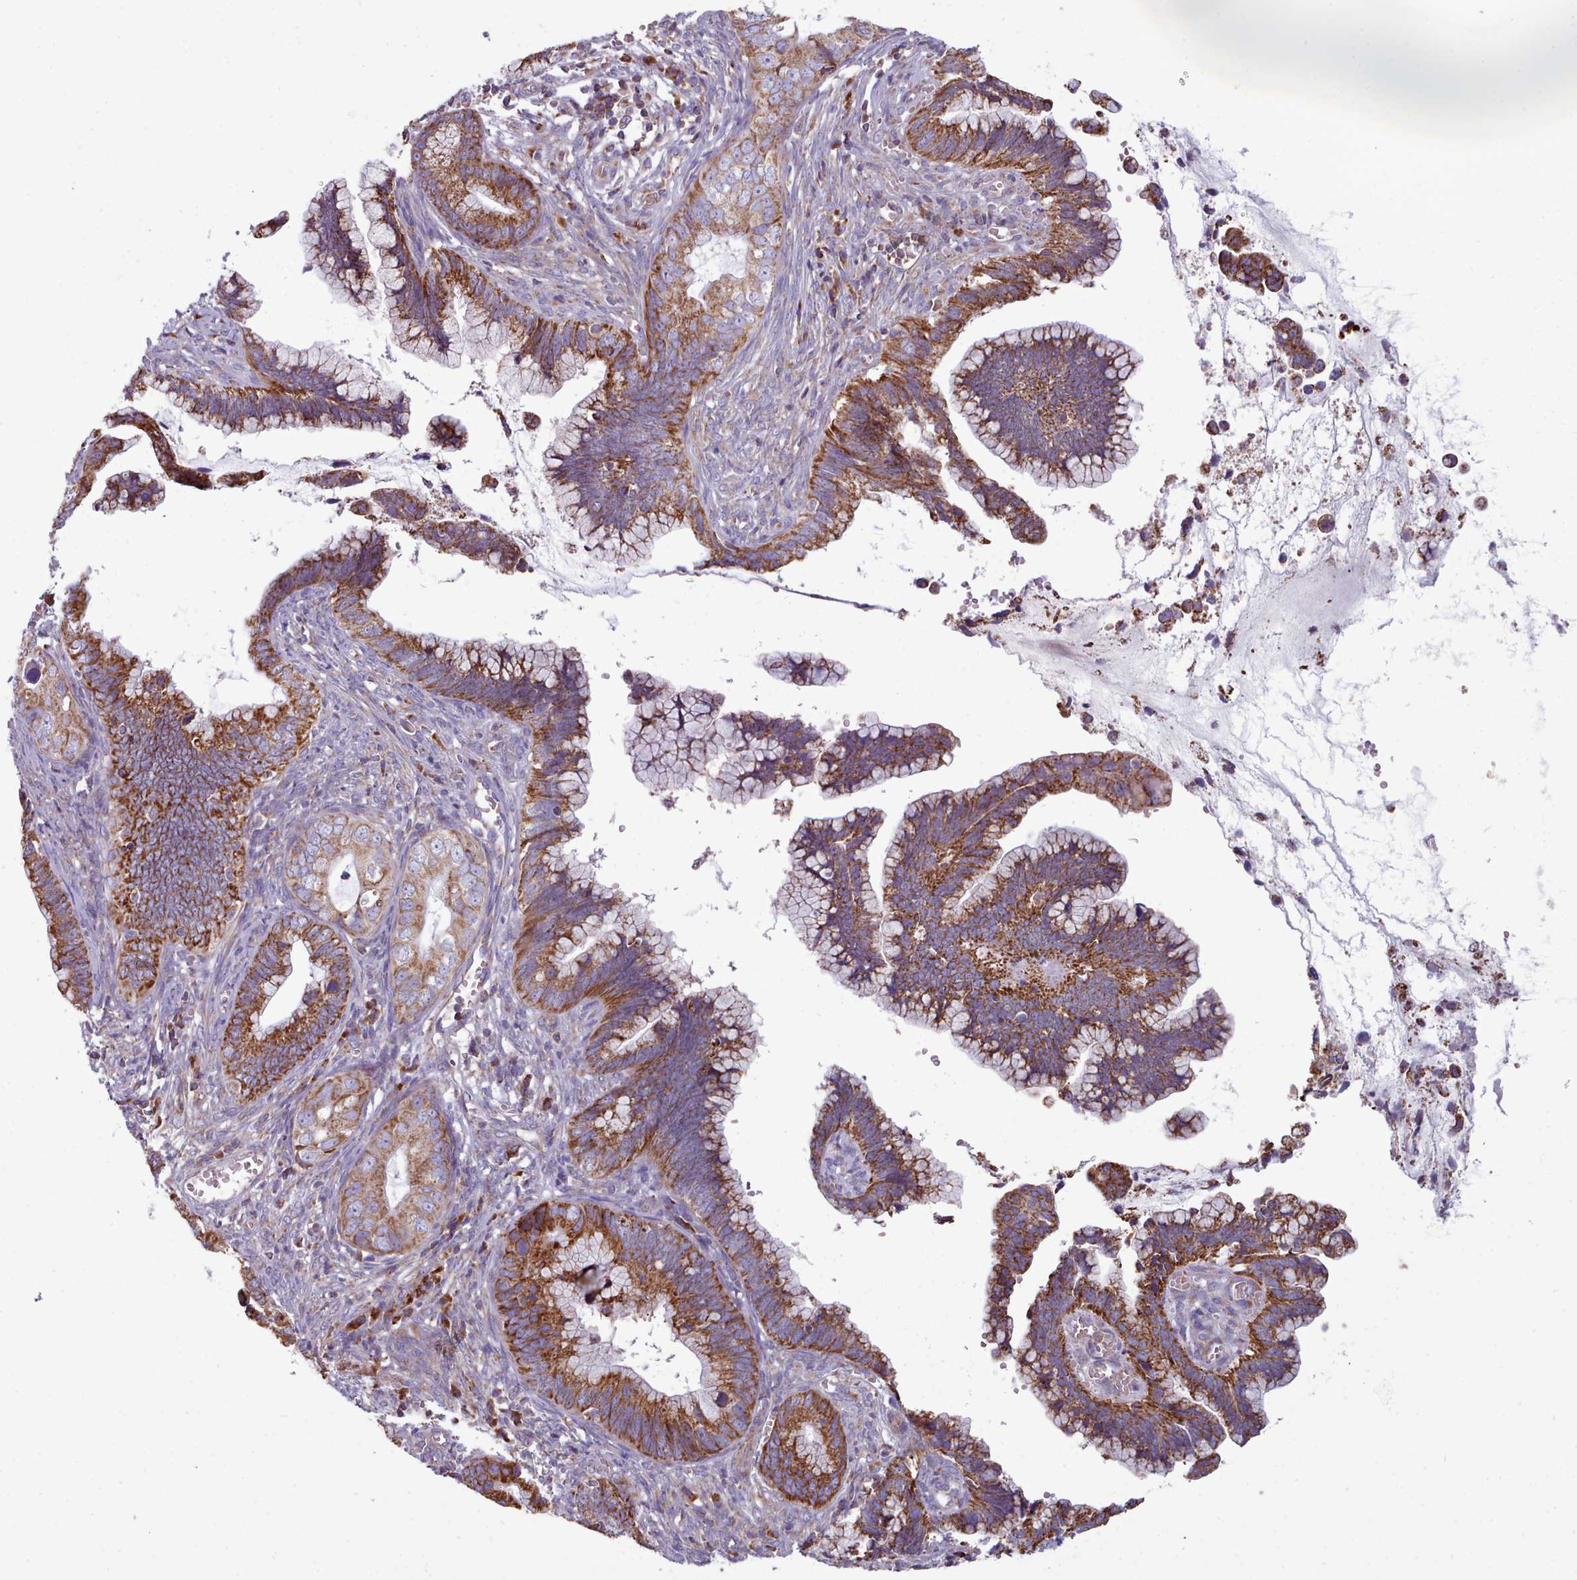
{"staining": {"intensity": "strong", "quantity": ">75%", "location": "cytoplasmic/membranous"}, "tissue": "cervical cancer", "cell_type": "Tumor cells", "image_type": "cancer", "snomed": [{"axis": "morphology", "description": "Adenocarcinoma, NOS"}, {"axis": "topography", "description": "Cervix"}], "caption": "Strong cytoplasmic/membranous staining is identified in approximately >75% of tumor cells in adenocarcinoma (cervical).", "gene": "SRP54", "patient": {"sex": "female", "age": 44}}